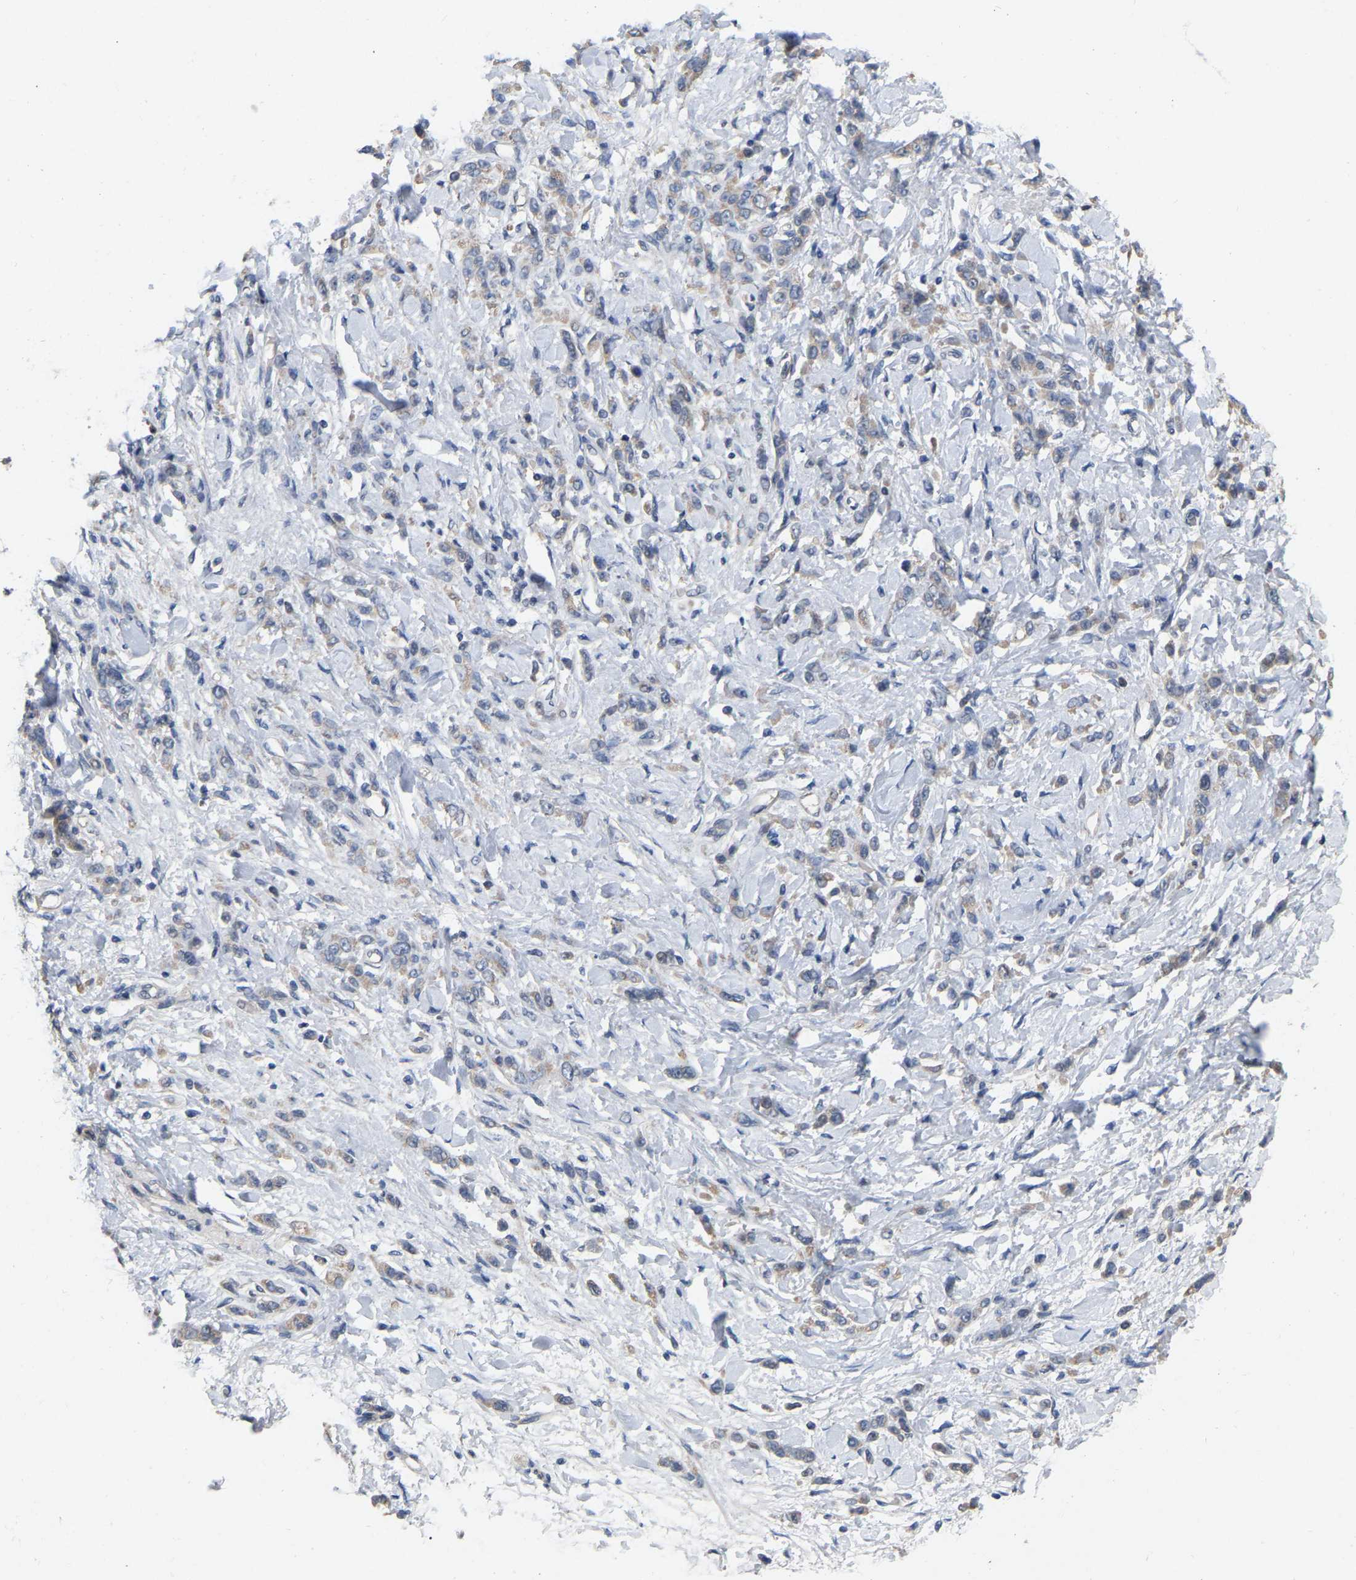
{"staining": {"intensity": "weak", "quantity": ">75%", "location": "cytoplasmic/membranous"}, "tissue": "stomach cancer", "cell_type": "Tumor cells", "image_type": "cancer", "snomed": [{"axis": "morphology", "description": "Normal tissue, NOS"}, {"axis": "morphology", "description": "Adenocarcinoma, NOS"}, {"axis": "topography", "description": "Stomach"}], "caption": "Adenocarcinoma (stomach) stained with DAB IHC demonstrates low levels of weak cytoplasmic/membranous expression in about >75% of tumor cells.", "gene": "SSH1", "patient": {"sex": "male", "age": 82}}